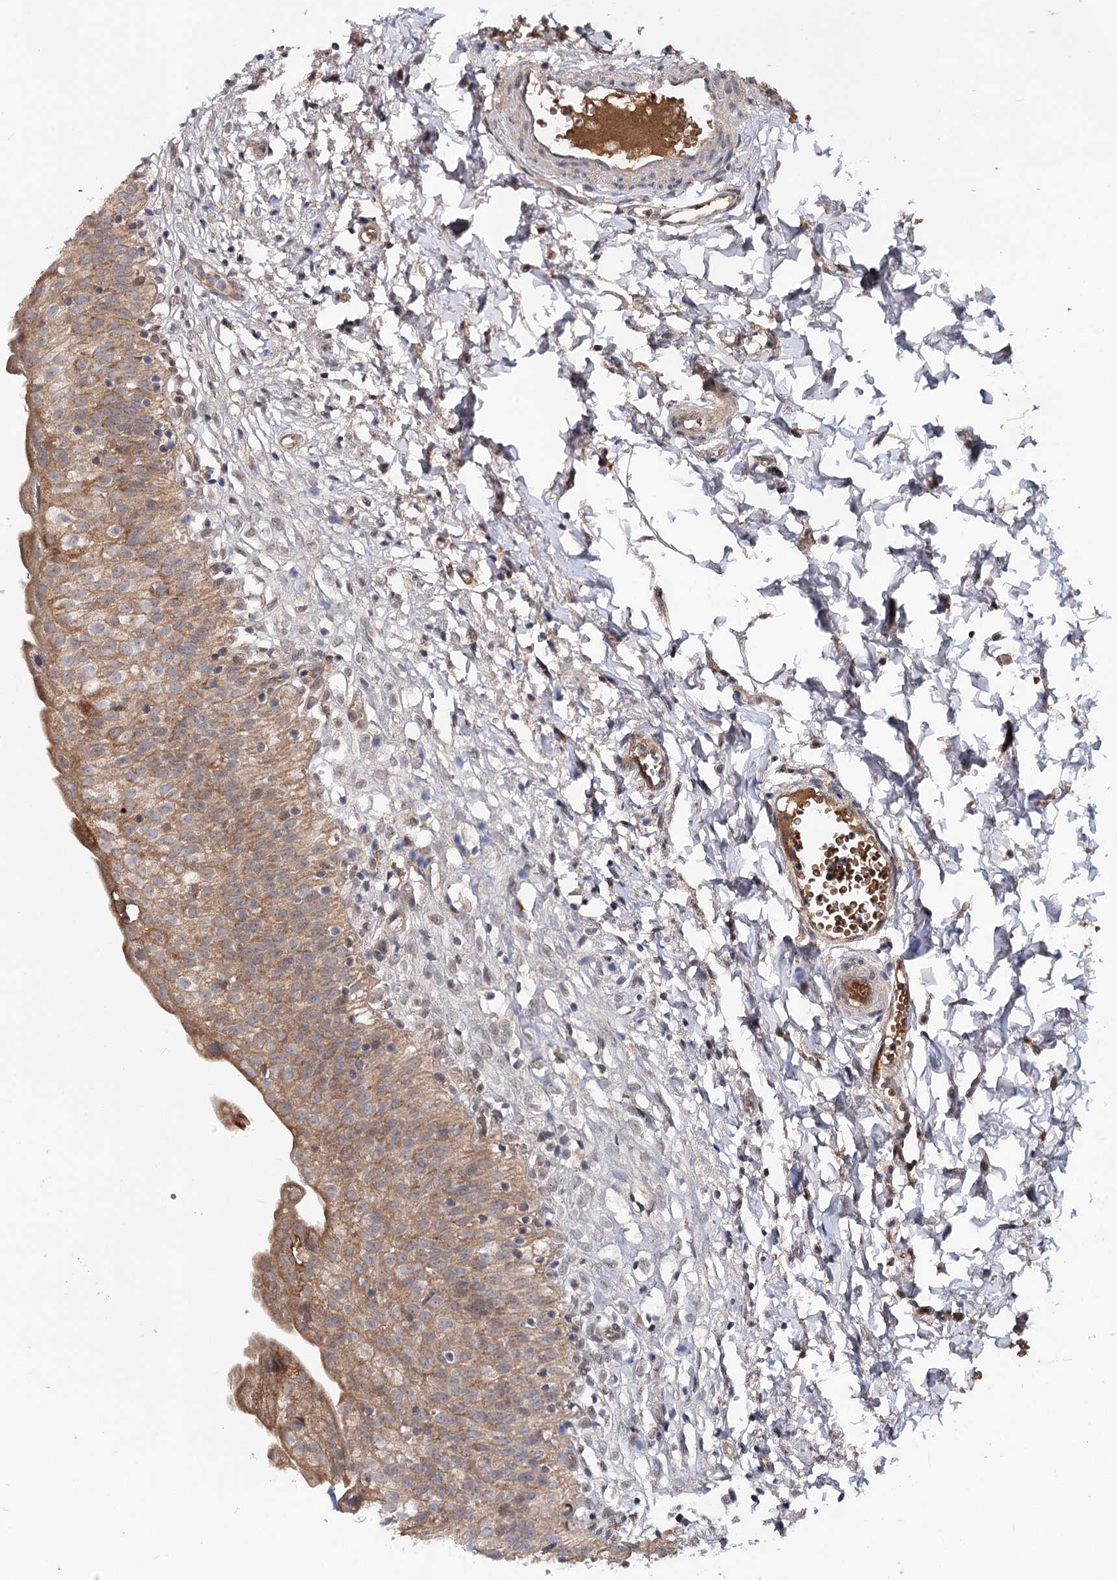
{"staining": {"intensity": "moderate", "quantity": ">75%", "location": "cytoplasmic/membranous"}, "tissue": "urinary bladder", "cell_type": "Urothelial cells", "image_type": "normal", "snomed": [{"axis": "morphology", "description": "Normal tissue, NOS"}, {"axis": "topography", "description": "Urinary bladder"}], "caption": "The image demonstrates staining of normal urinary bladder, revealing moderate cytoplasmic/membranous protein staining (brown color) within urothelial cells.", "gene": "MSANTD2", "patient": {"sex": "male", "age": 55}}